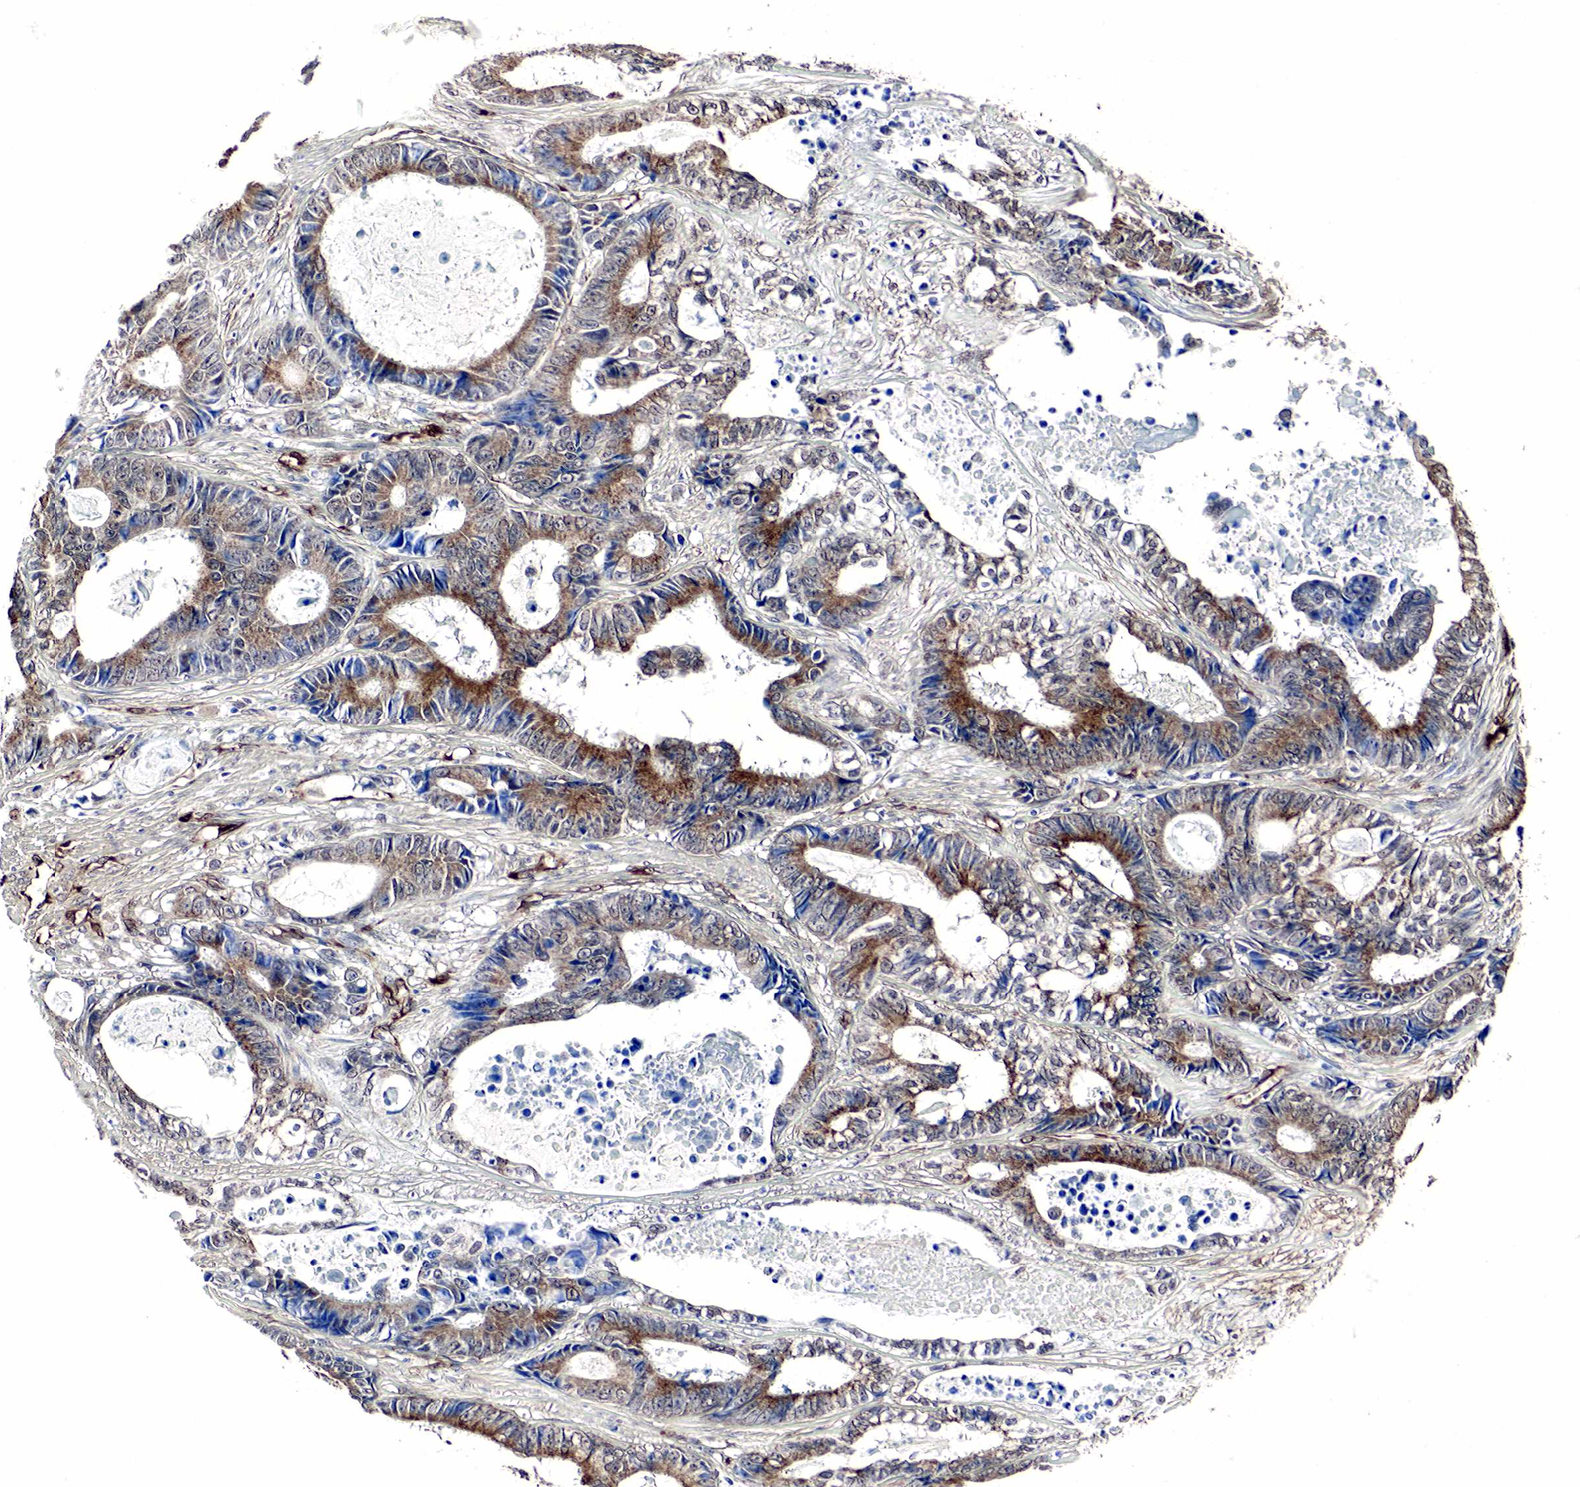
{"staining": {"intensity": "moderate", "quantity": "25%-75%", "location": "cytoplasmic/membranous"}, "tissue": "colorectal cancer", "cell_type": "Tumor cells", "image_type": "cancer", "snomed": [{"axis": "morphology", "description": "Adenocarcinoma, NOS"}, {"axis": "topography", "description": "Rectum"}], "caption": "Protein expression analysis of adenocarcinoma (colorectal) displays moderate cytoplasmic/membranous expression in about 25%-75% of tumor cells.", "gene": "SPIN1", "patient": {"sex": "female", "age": 98}}